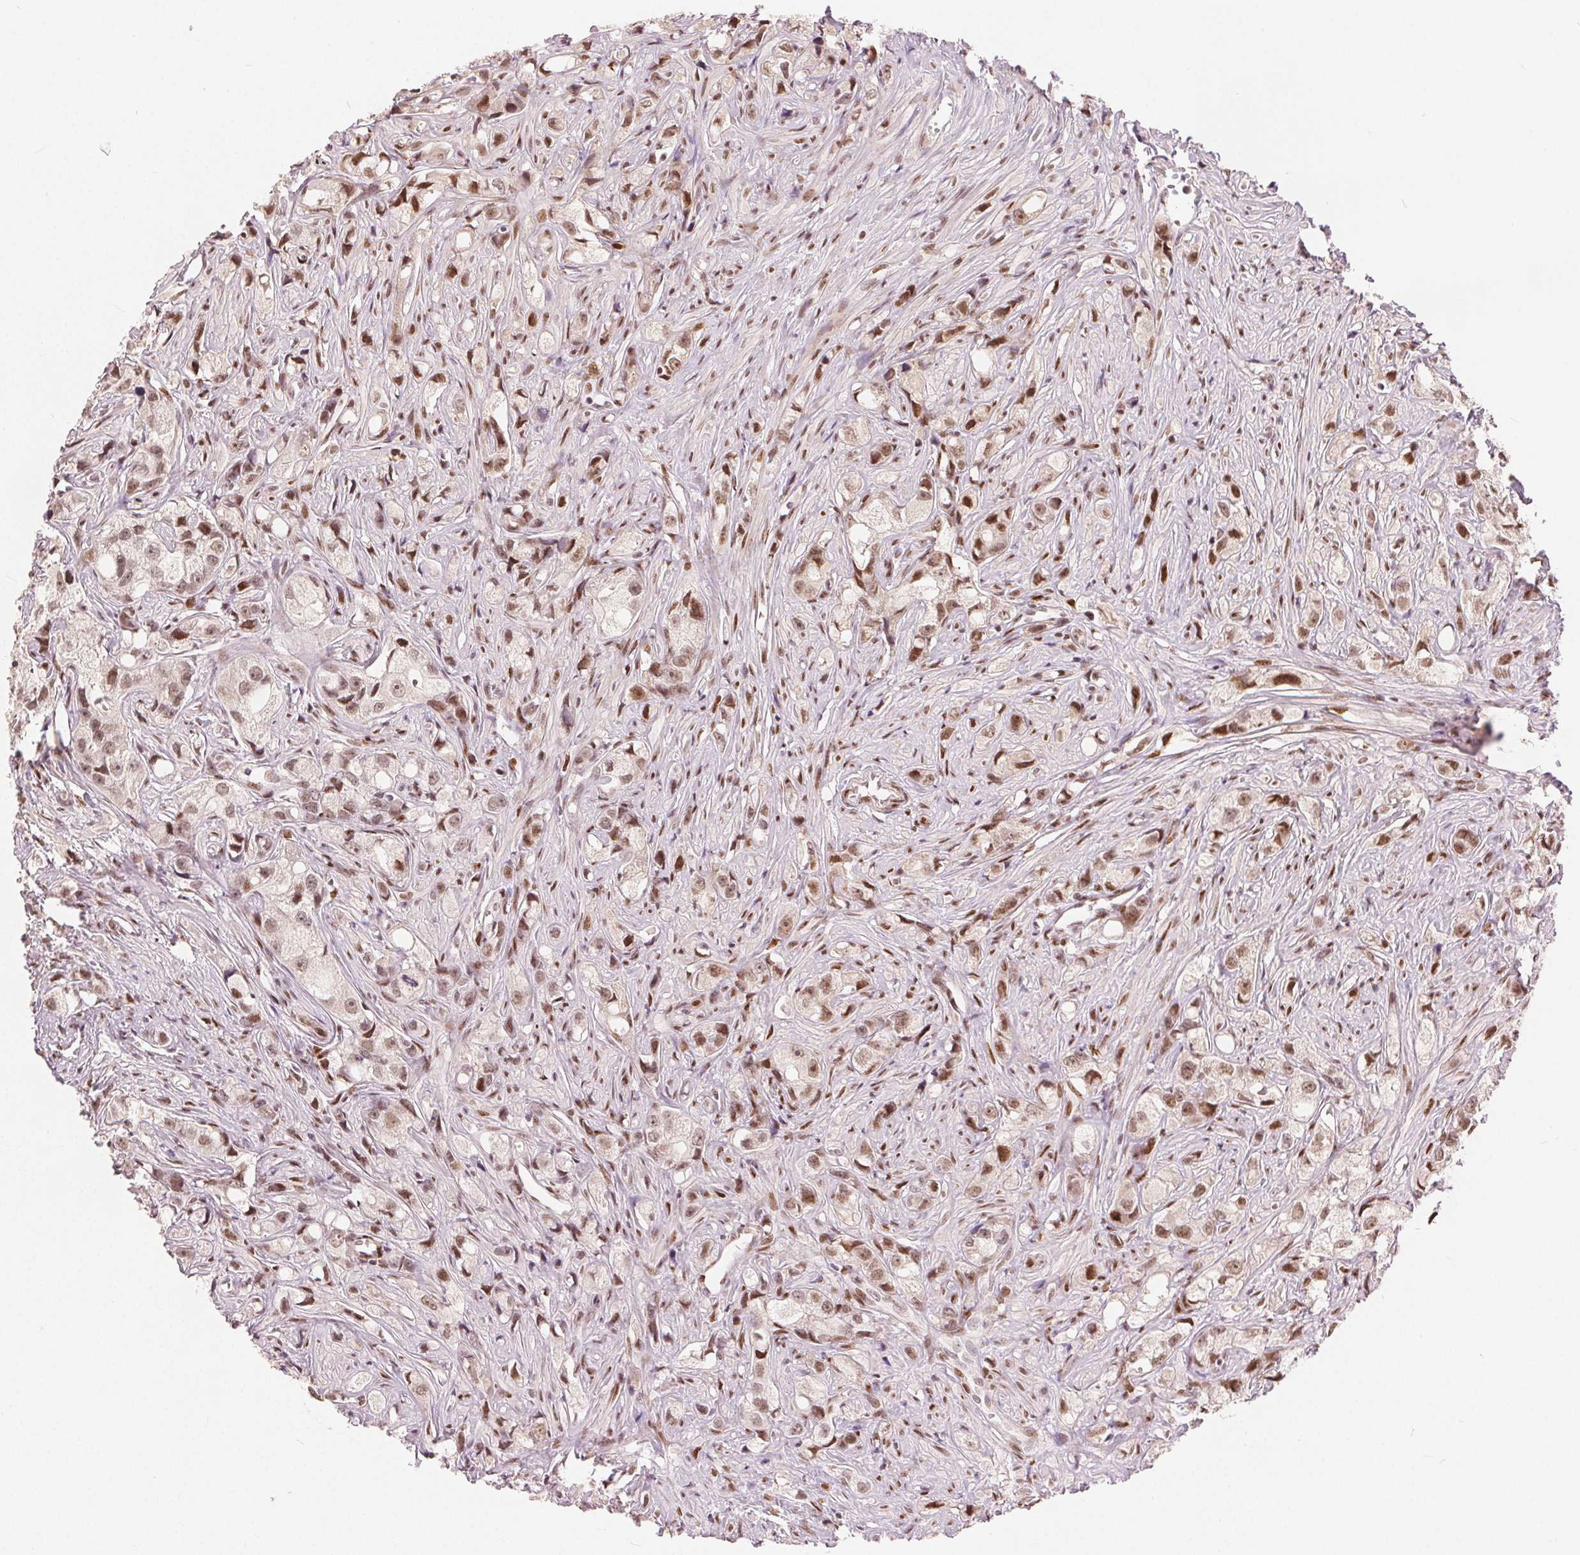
{"staining": {"intensity": "moderate", "quantity": ">75%", "location": "nuclear"}, "tissue": "prostate cancer", "cell_type": "Tumor cells", "image_type": "cancer", "snomed": [{"axis": "morphology", "description": "Adenocarcinoma, High grade"}, {"axis": "topography", "description": "Prostate"}], "caption": "Protein analysis of prostate high-grade adenocarcinoma tissue shows moderate nuclear positivity in approximately >75% of tumor cells.", "gene": "ZNF703", "patient": {"sex": "male", "age": 75}}